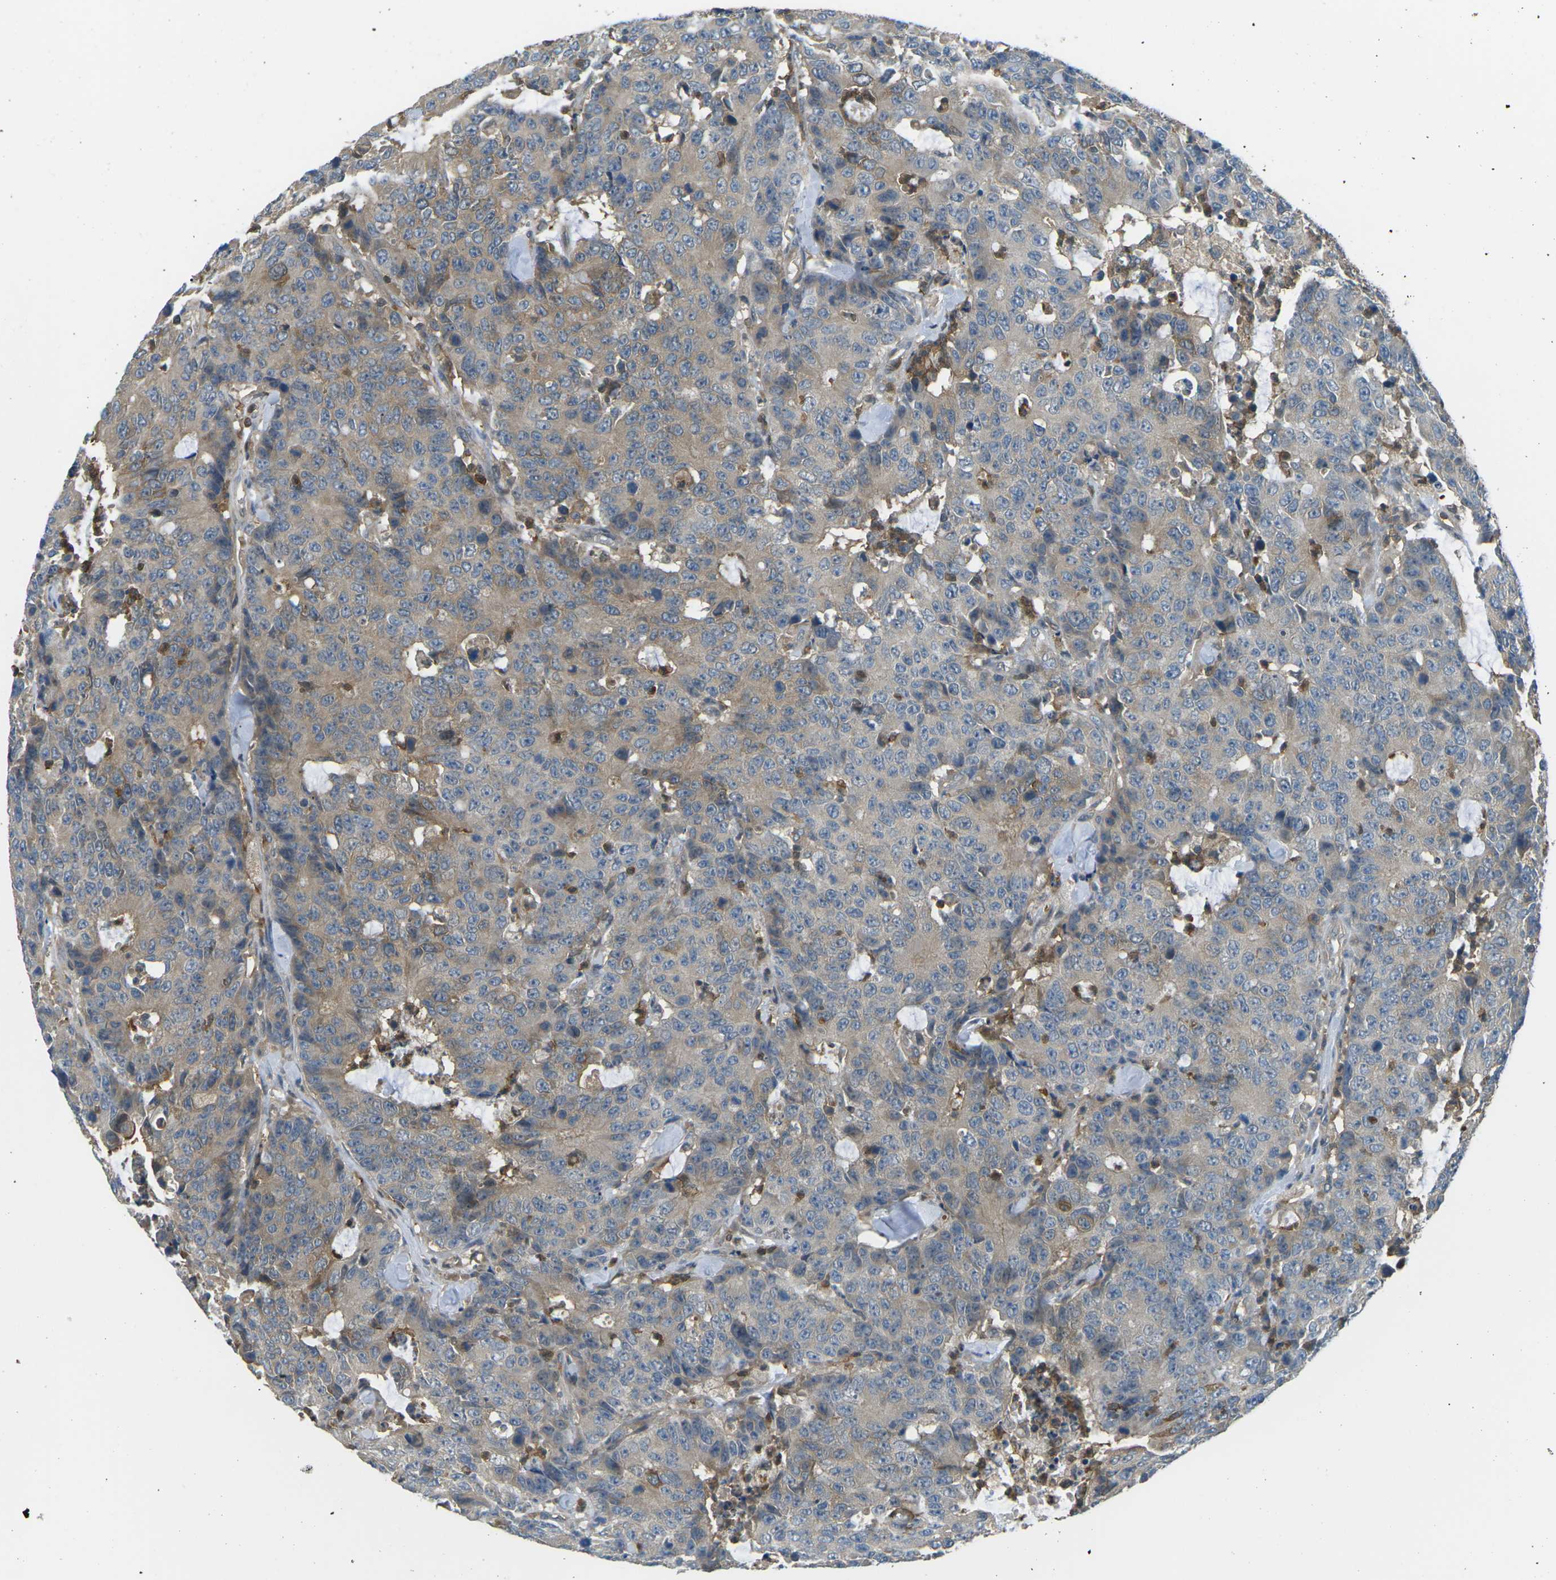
{"staining": {"intensity": "moderate", "quantity": ">75%", "location": "cytoplasmic/membranous"}, "tissue": "colorectal cancer", "cell_type": "Tumor cells", "image_type": "cancer", "snomed": [{"axis": "morphology", "description": "Adenocarcinoma, NOS"}, {"axis": "topography", "description": "Colon"}], "caption": "An immunohistochemistry micrograph of neoplastic tissue is shown. Protein staining in brown labels moderate cytoplasmic/membranous positivity in adenocarcinoma (colorectal) within tumor cells.", "gene": "PIEZO2", "patient": {"sex": "female", "age": 86}}